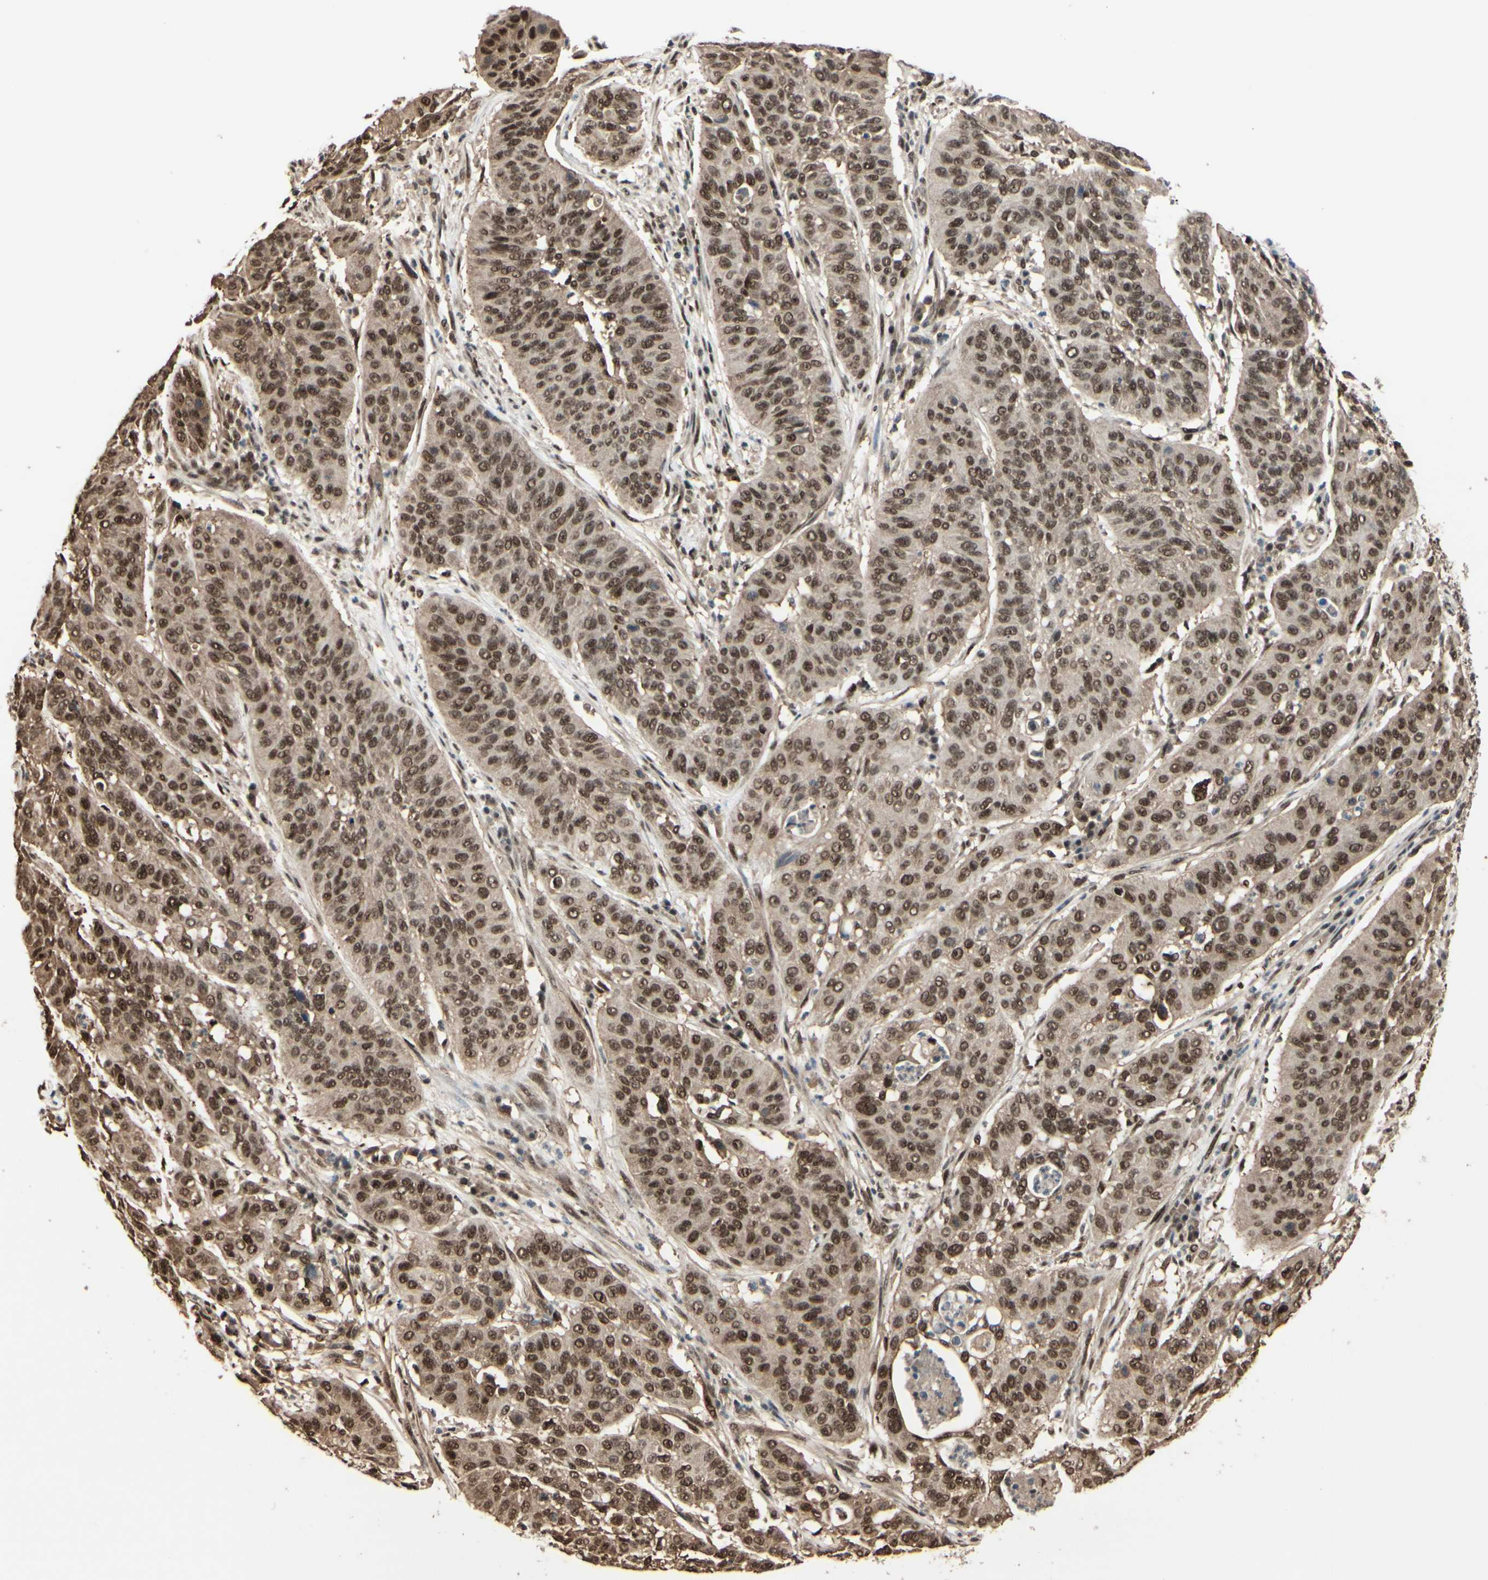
{"staining": {"intensity": "moderate", "quantity": ">75%", "location": "cytoplasmic/membranous,nuclear"}, "tissue": "cervical cancer", "cell_type": "Tumor cells", "image_type": "cancer", "snomed": [{"axis": "morphology", "description": "Squamous cell carcinoma, NOS"}, {"axis": "topography", "description": "Cervix"}], "caption": "Tumor cells reveal medium levels of moderate cytoplasmic/membranous and nuclear staining in about >75% of cells in human cervical squamous cell carcinoma.", "gene": "HSF1", "patient": {"sex": "female", "age": 39}}